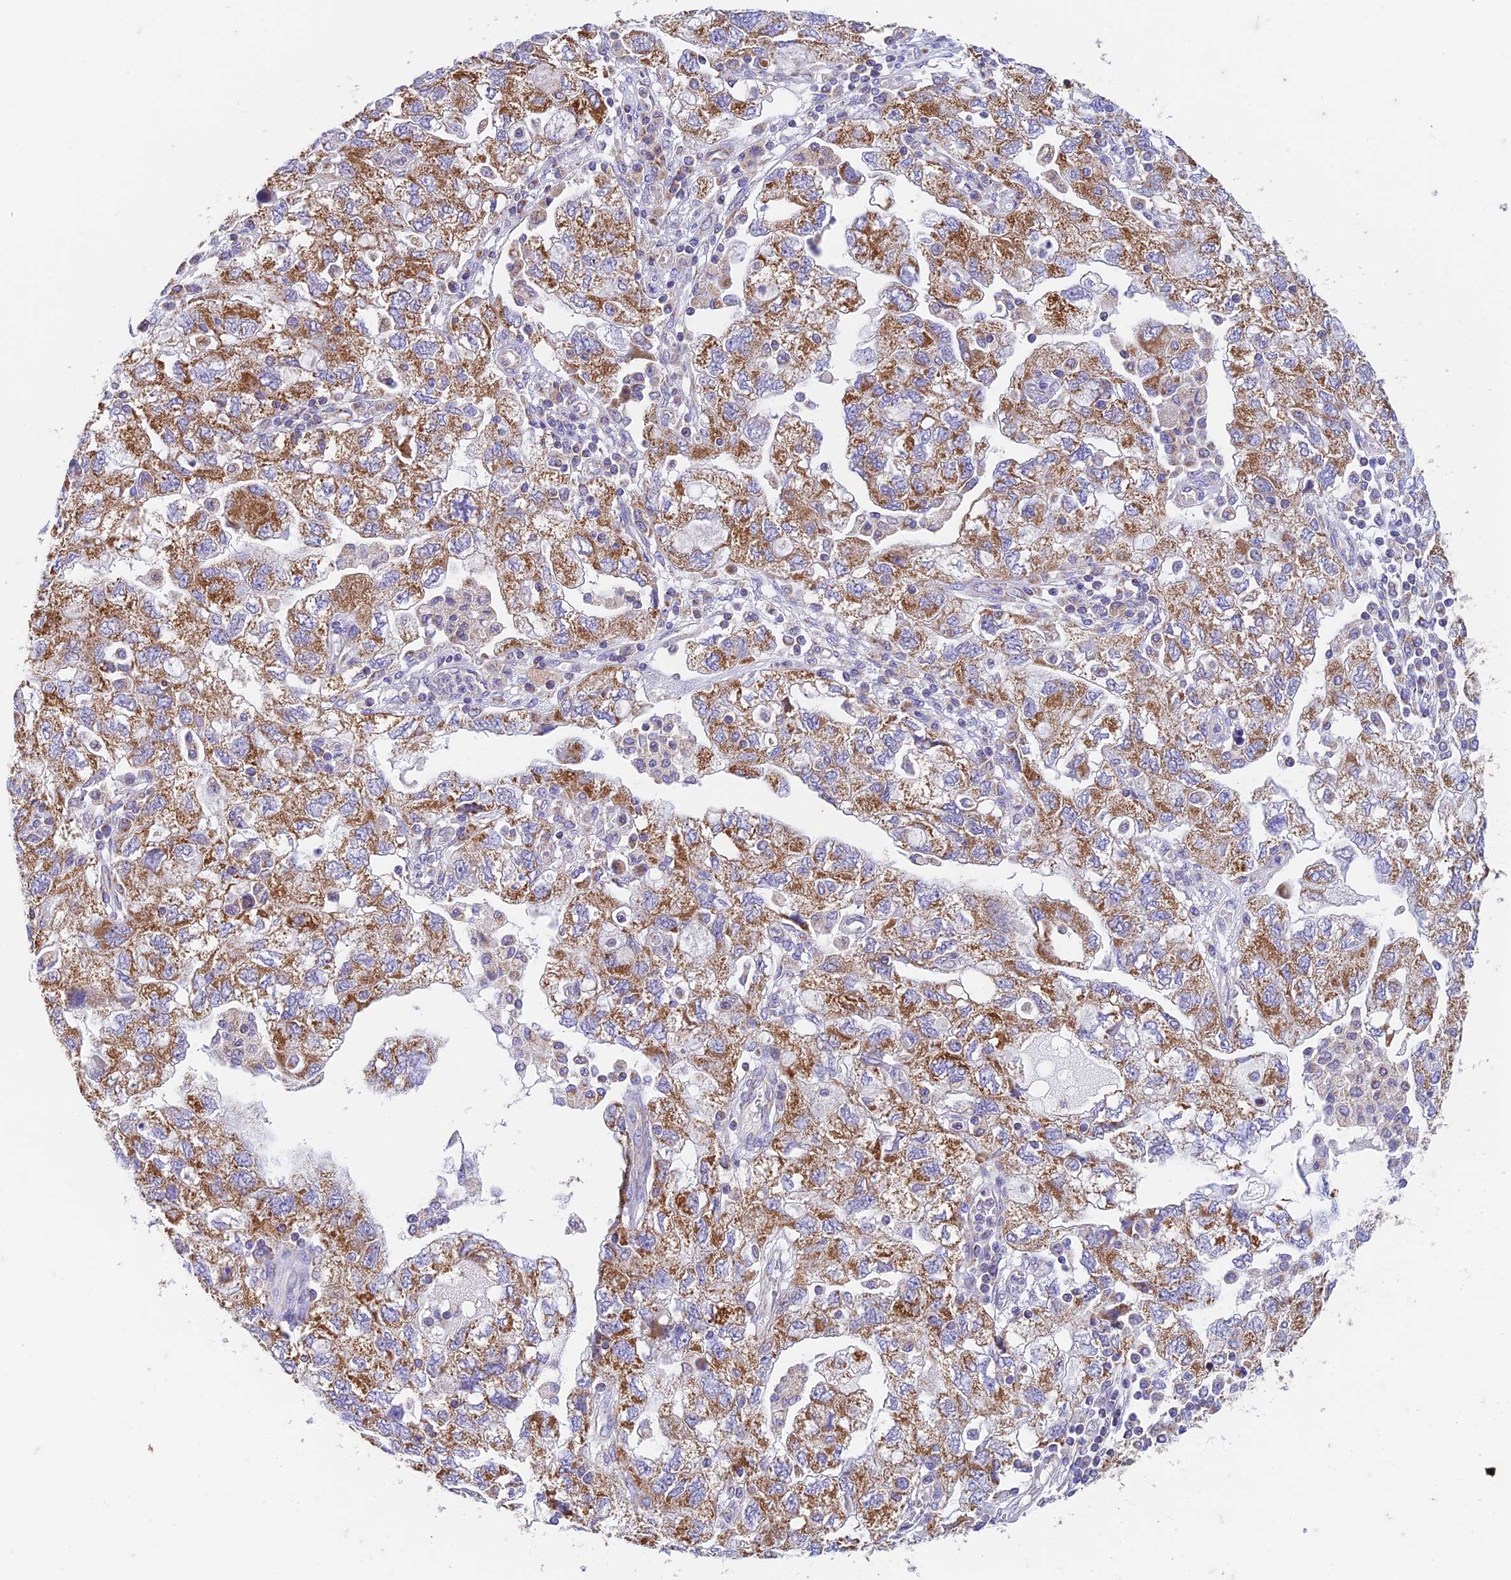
{"staining": {"intensity": "moderate", "quantity": ">75%", "location": "cytoplasmic/membranous"}, "tissue": "ovarian cancer", "cell_type": "Tumor cells", "image_type": "cancer", "snomed": [{"axis": "morphology", "description": "Carcinoma, NOS"}, {"axis": "morphology", "description": "Cystadenocarcinoma, serous, NOS"}, {"axis": "topography", "description": "Ovary"}], "caption": "A medium amount of moderate cytoplasmic/membranous positivity is seen in approximately >75% of tumor cells in ovarian cancer tissue. (DAB (3,3'-diaminobenzidine) IHC with brightfield microscopy, high magnification).", "gene": "ZNF181", "patient": {"sex": "female", "age": 69}}